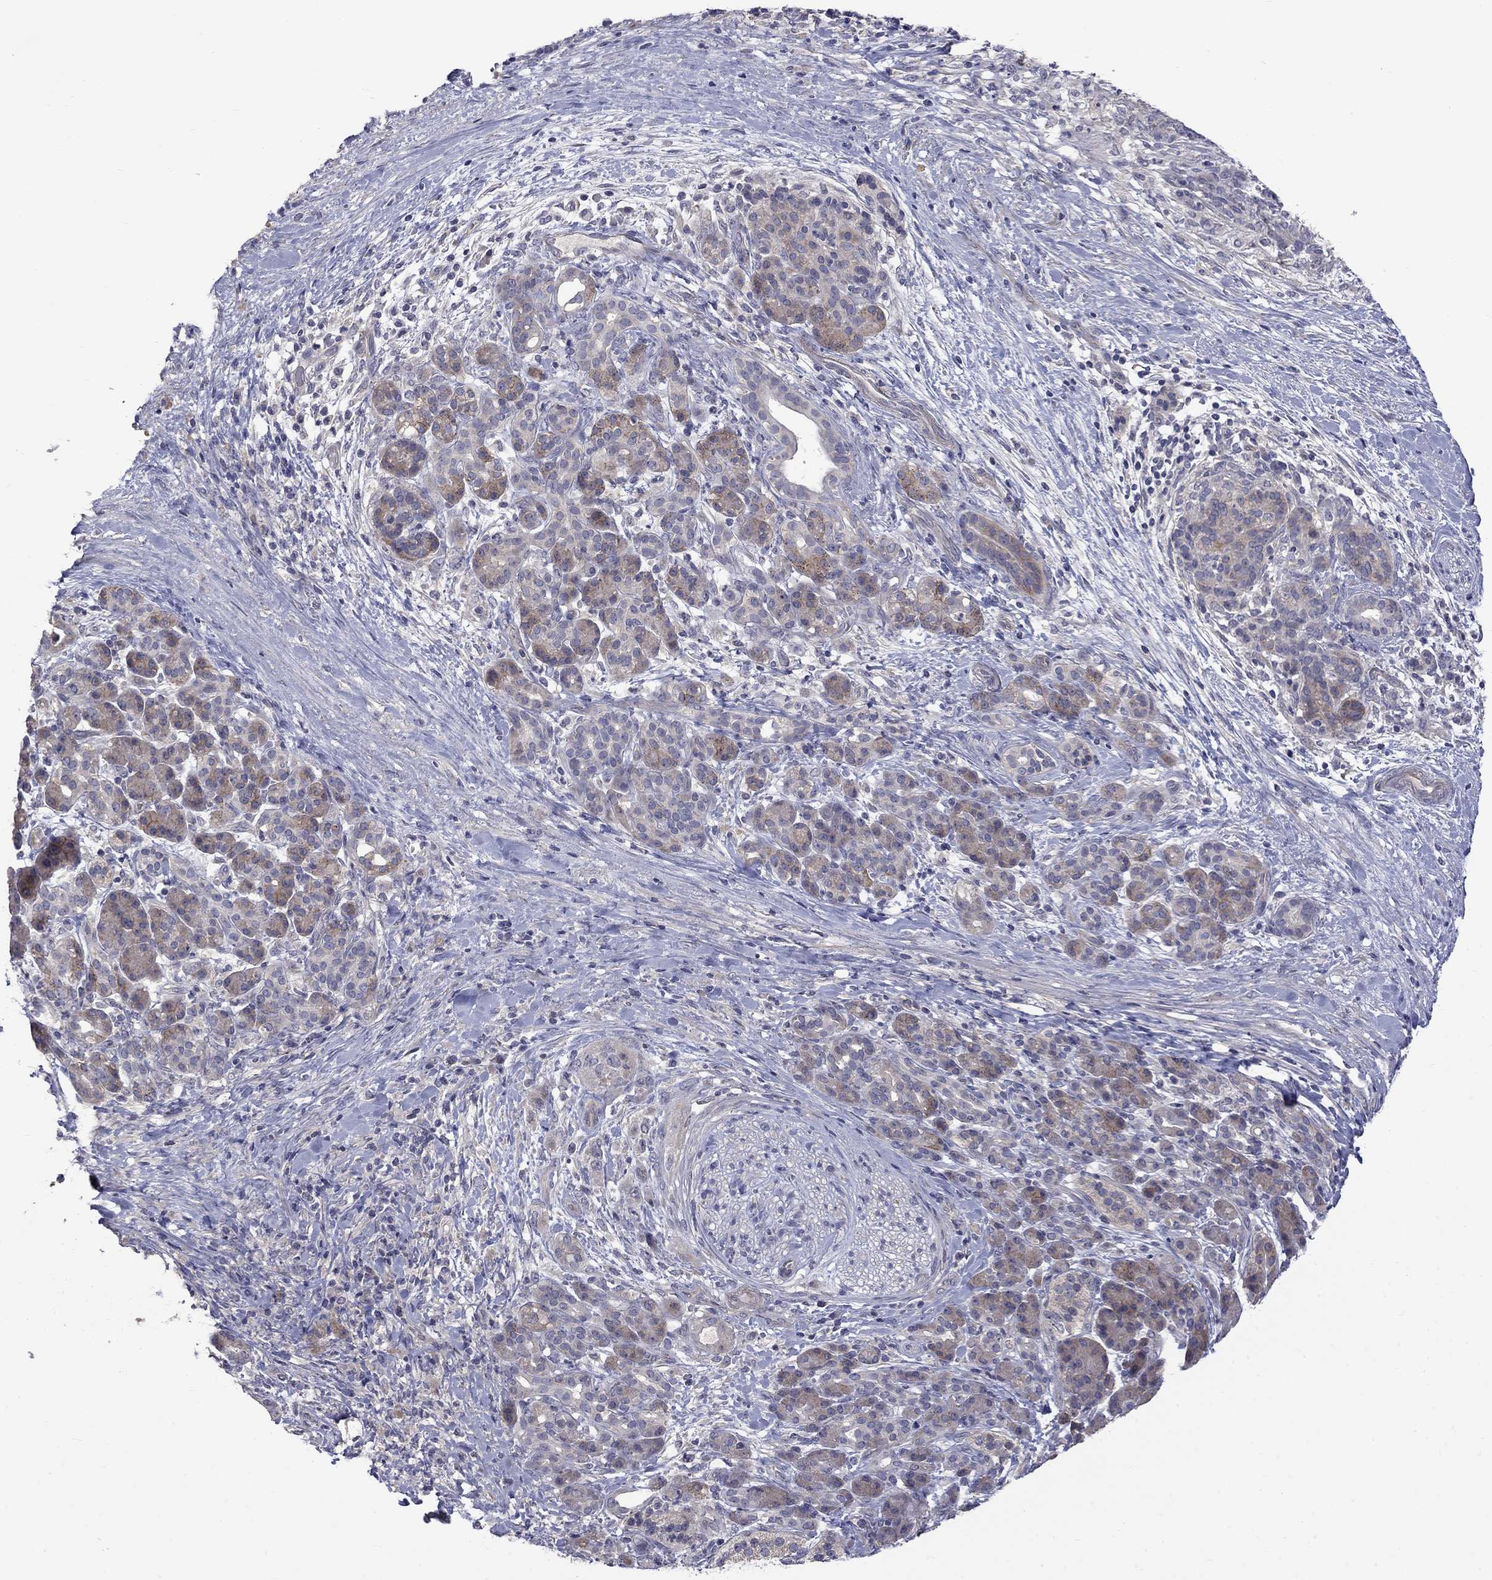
{"staining": {"intensity": "moderate", "quantity": "<25%", "location": "cytoplasmic/membranous"}, "tissue": "pancreatic cancer", "cell_type": "Tumor cells", "image_type": "cancer", "snomed": [{"axis": "morphology", "description": "Adenocarcinoma, NOS"}, {"axis": "topography", "description": "Pancreas"}], "caption": "Protein staining displays moderate cytoplasmic/membranous positivity in about <25% of tumor cells in pancreatic cancer (adenocarcinoma). The staining was performed using DAB, with brown indicating positive protein expression. Nuclei are stained blue with hematoxylin.", "gene": "SLC39A14", "patient": {"sex": "male", "age": 44}}